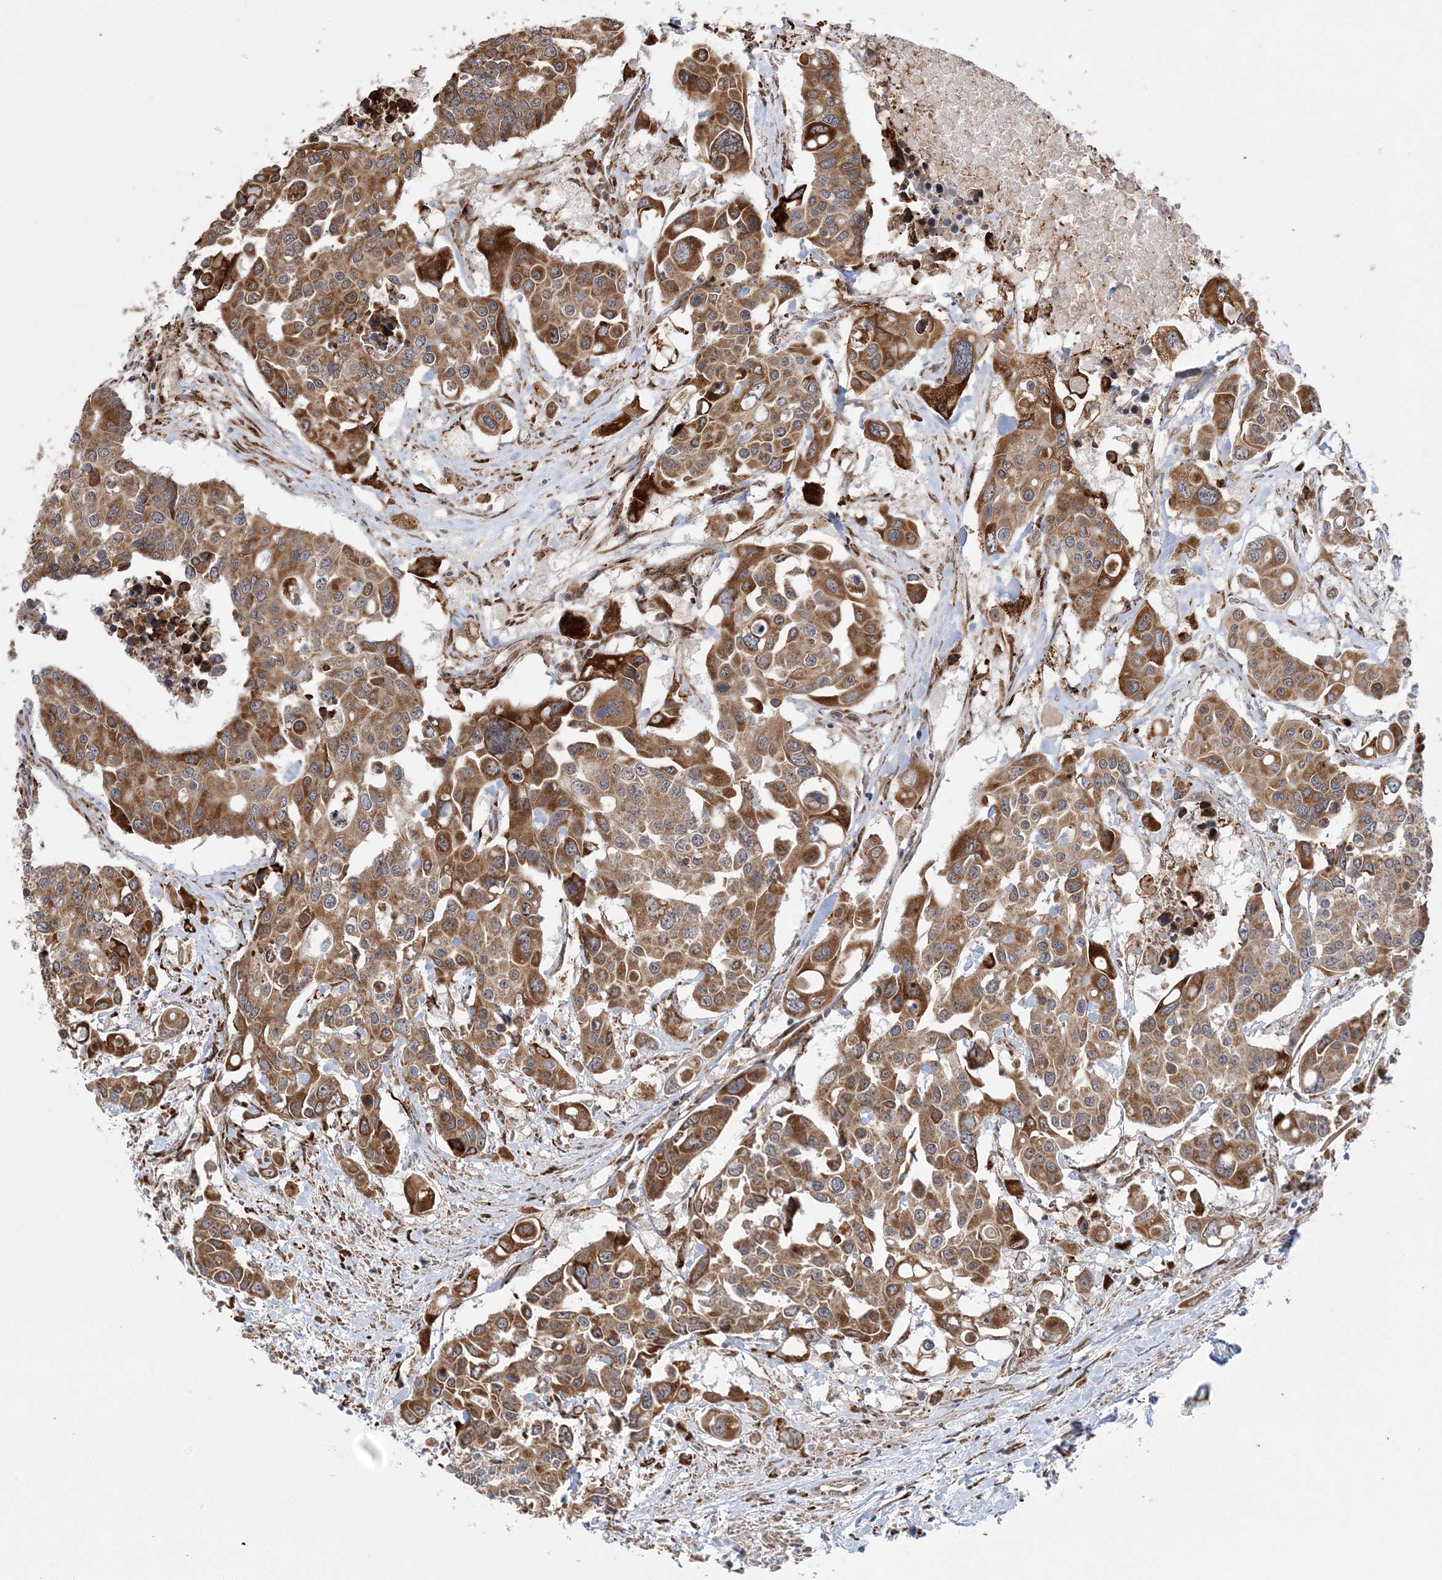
{"staining": {"intensity": "moderate", "quantity": ">75%", "location": "cytoplasmic/membranous"}, "tissue": "colorectal cancer", "cell_type": "Tumor cells", "image_type": "cancer", "snomed": [{"axis": "morphology", "description": "Adenocarcinoma, NOS"}, {"axis": "topography", "description": "Colon"}], "caption": "Colorectal cancer stained for a protein shows moderate cytoplasmic/membranous positivity in tumor cells.", "gene": "MRPL47", "patient": {"sex": "male", "age": 77}}